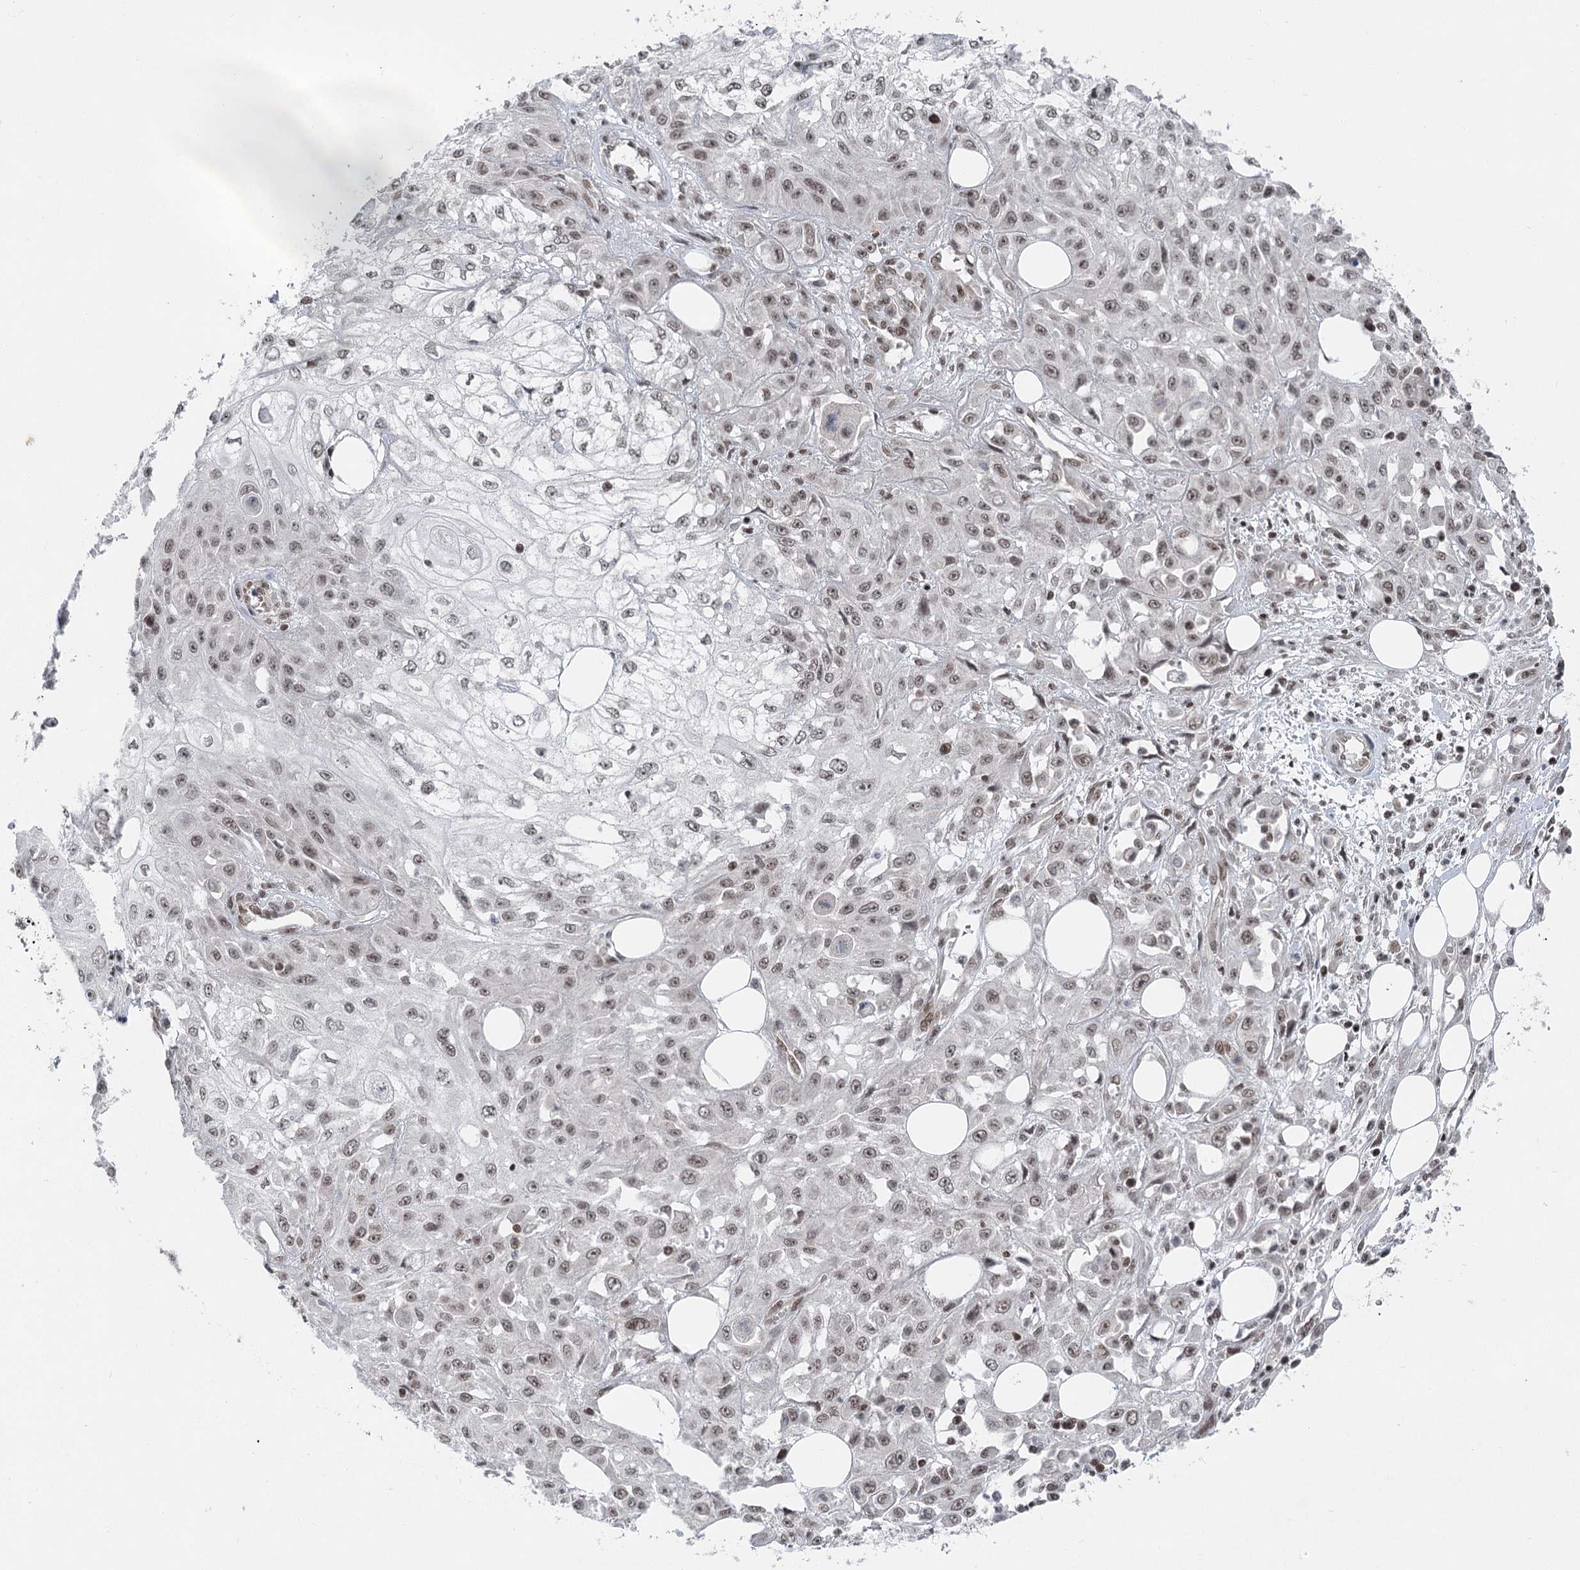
{"staining": {"intensity": "weak", "quantity": ">75%", "location": "nuclear"}, "tissue": "skin cancer", "cell_type": "Tumor cells", "image_type": "cancer", "snomed": [{"axis": "morphology", "description": "Squamous cell carcinoma, NOS"}, {"axis": "morphology", "description": "Squamous cell carcinoma, metastatic, NOS"}, {"axis": "topography", "description": "Skin"}, {"axis": "topography", "description": "Lymph node"}], "caption": "A high-resolution image shows IHC staining of skin cancer (metastatic squamous cell carcinoma), which reveals weak nuclear positivity in about >75% of tumor cells.", "gene": "CGGBP1", "patient": {"sex": "male", "age": 75}}